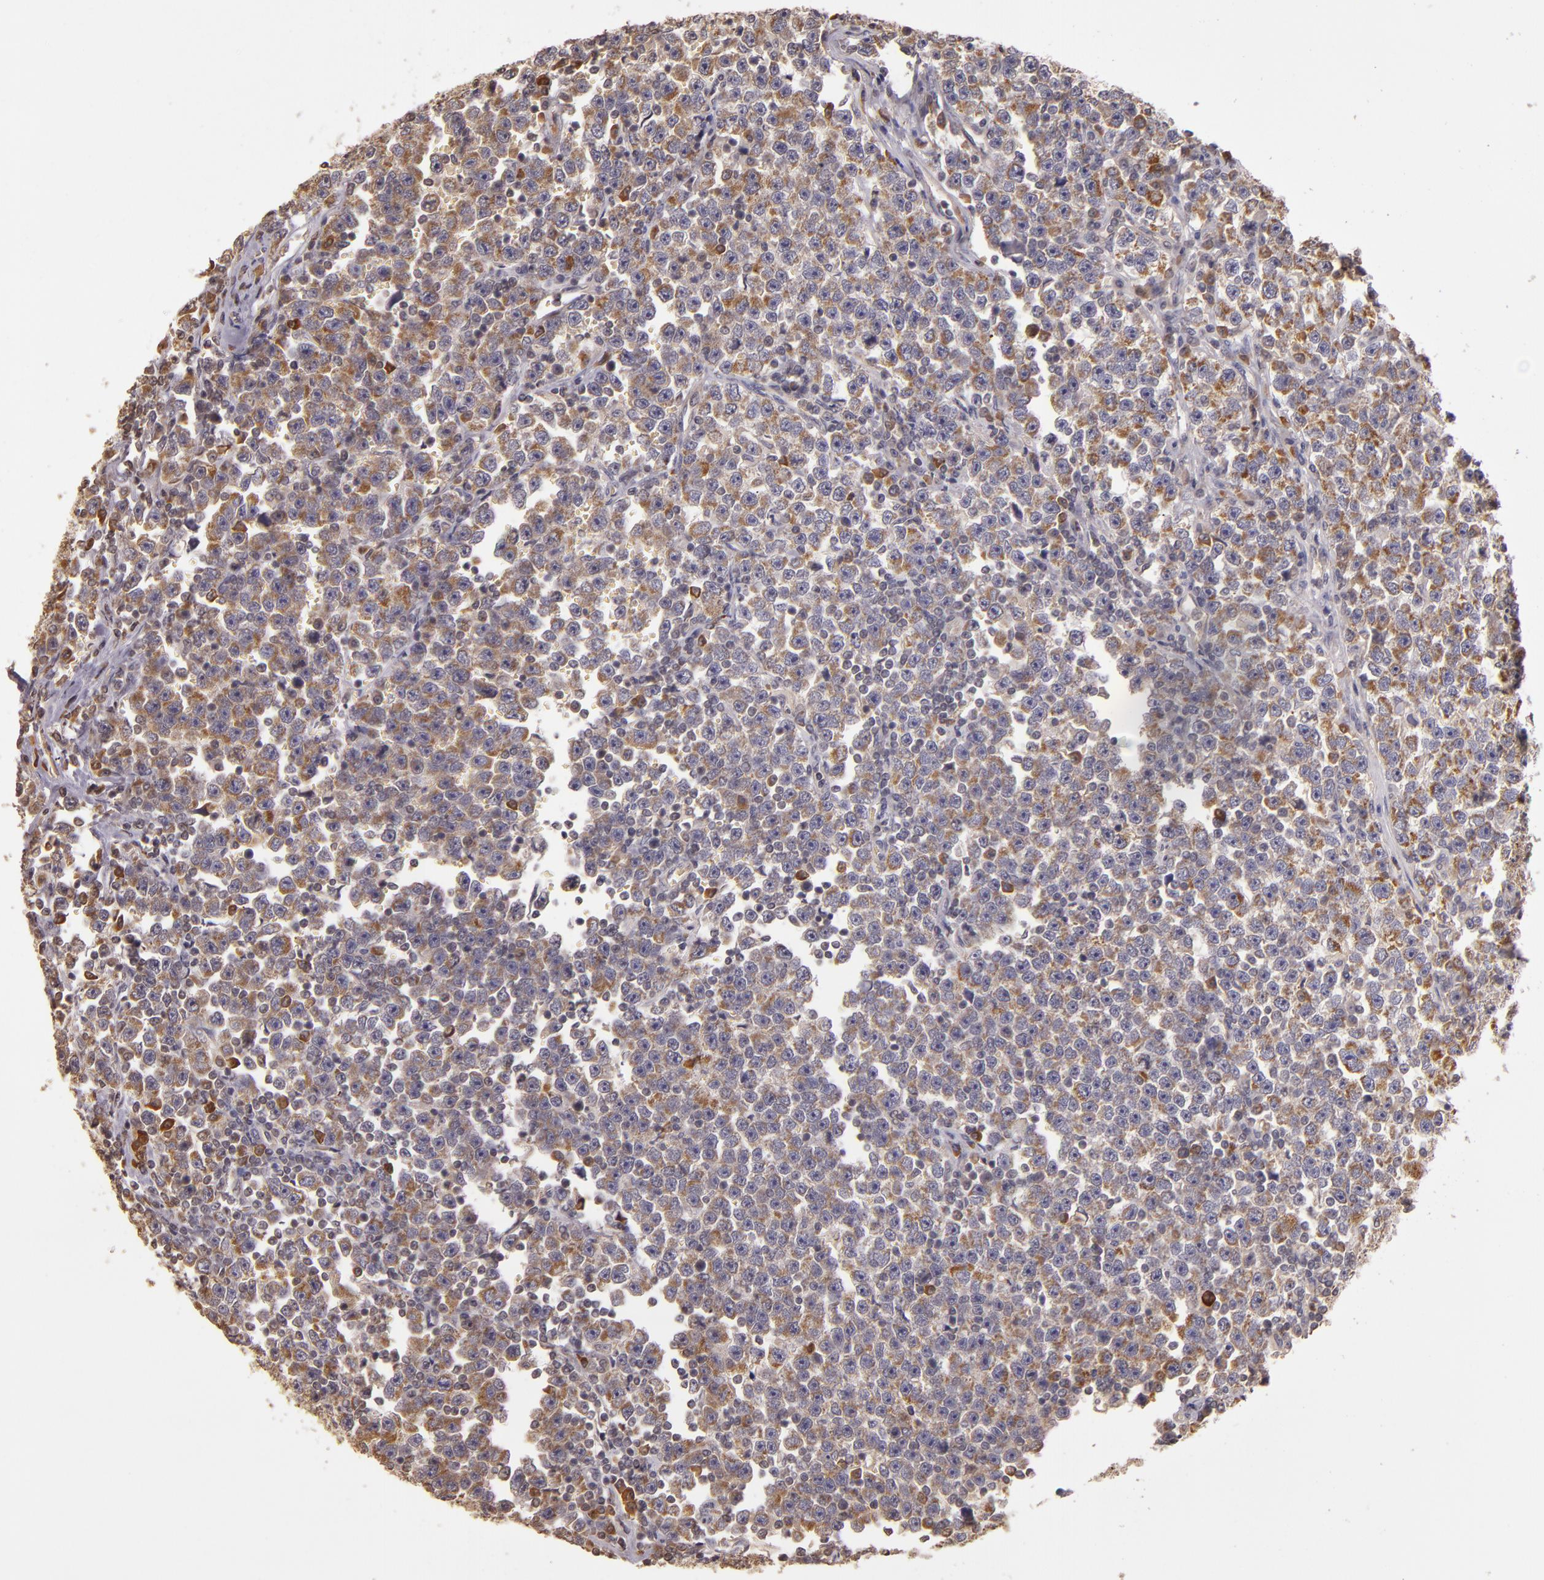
{"staining": {"intensity": "moderate", "quantity": ">75%", "location": "cytoplasmic/membranous"}, "tissue": "testis cancer", "cell_type": "Tumor cells", "image_type": "cancer", "snomed": [{"axis": "morphology", "description": "Seminoma, NOS"}, {"axis": "topography", "description": "Testis"}], "caption": "Immunohistochemistry (IHC) of human testis cancer (seminoma) shows medium levels of moderate cytoplasmic/membranous expression in approximately >75% of tumor cells.", "gene": "ABL1", "patient": {"sex": "male", "age": 43}}